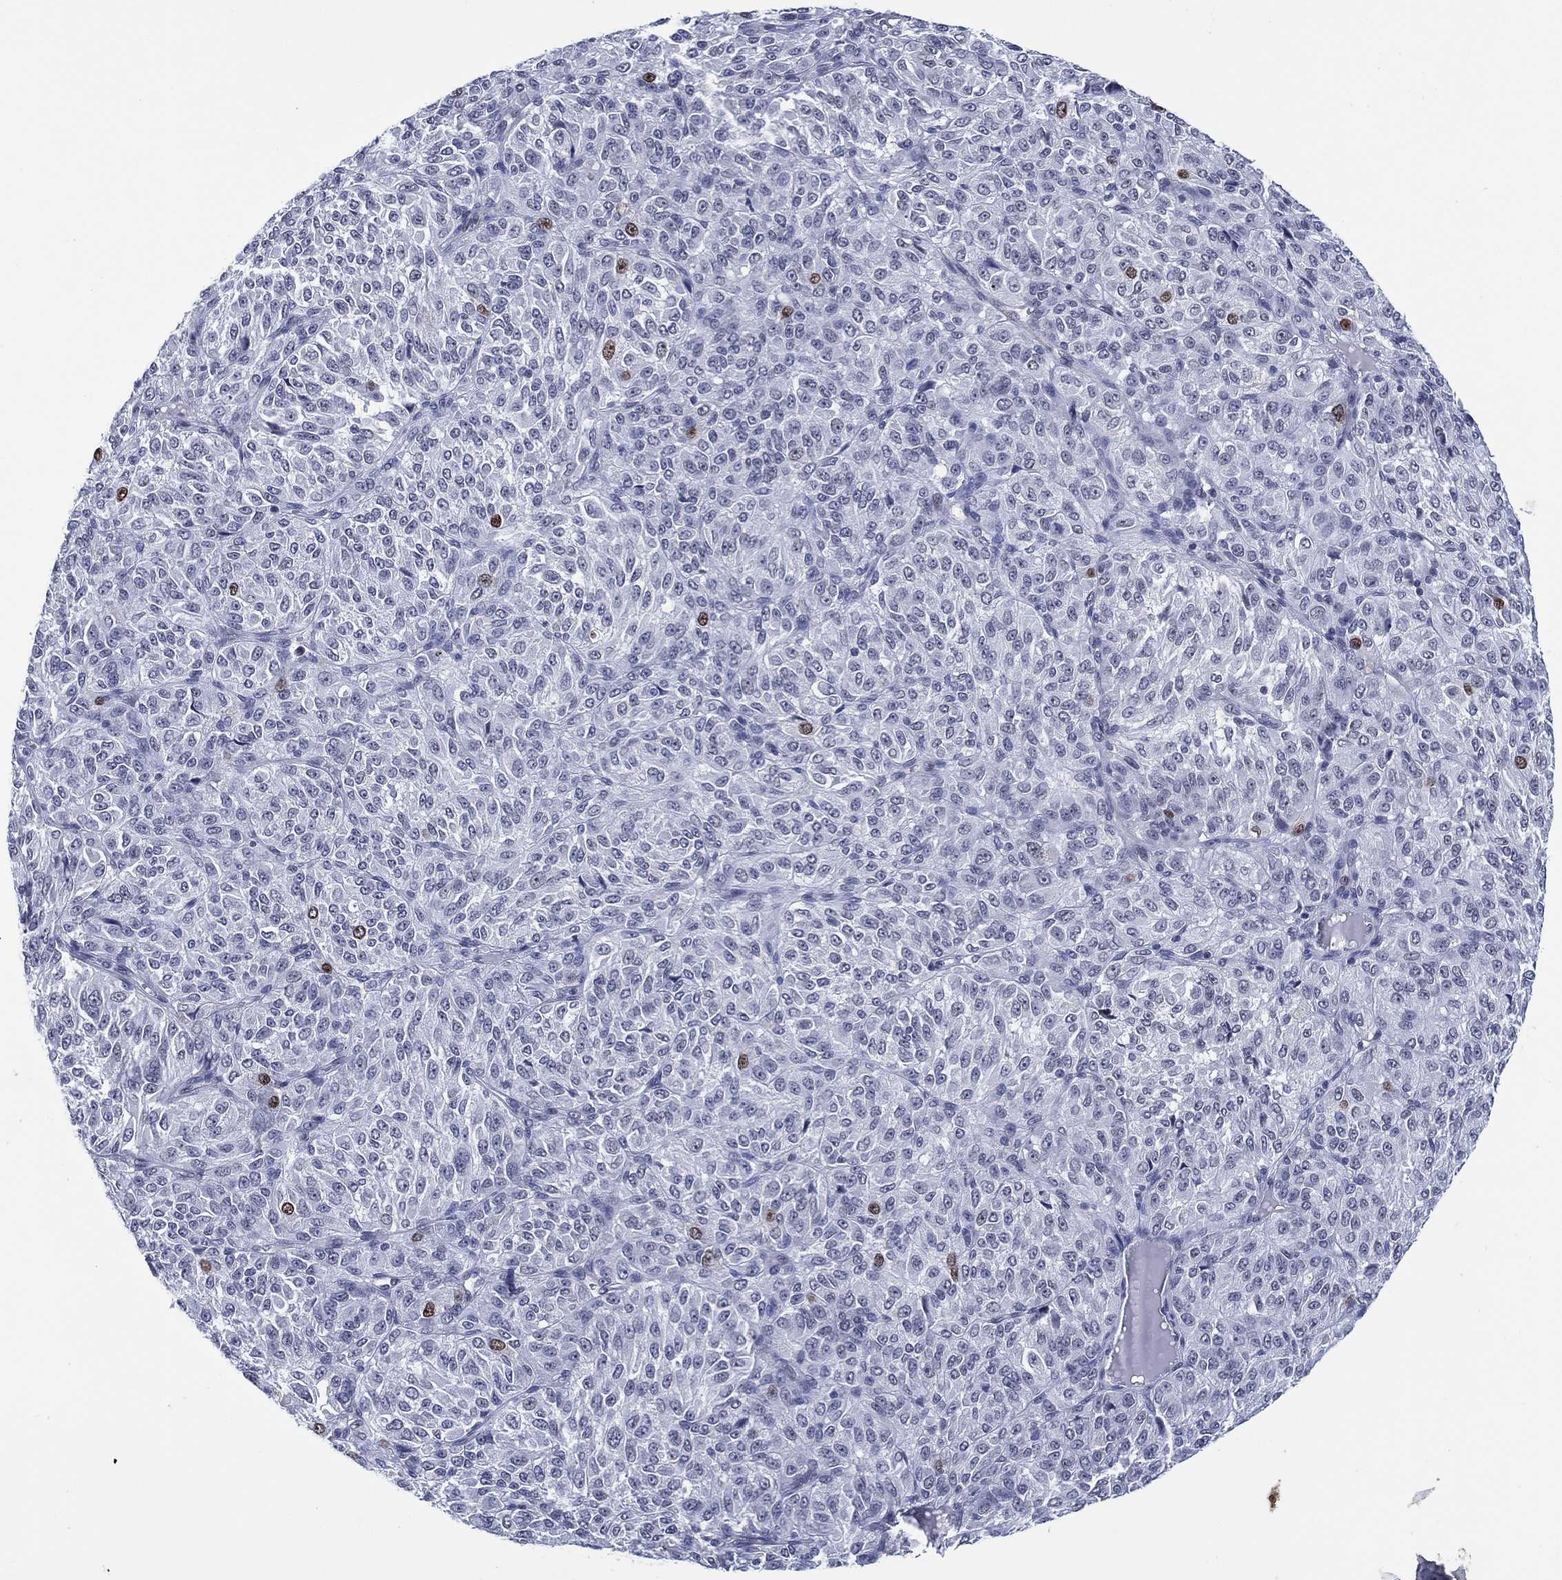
{"staining": {"intensity": "strong", "quantity": "<25%", "location": "nuclear"}, "tissue": "melanoma", "cell_type": "Tumor cells", "image_type": "cancer", "snomed": [{"axis": "morphology", "description": "Malignant melanoma, Metastatic site"}, {"axis": "topography", "description": "Brain"}], "caption": "A brown stain highlights strong nuclear expression of a protein in malignant melanoma (metastatic site) tumor cells.", "gene": "GATA6", "patient": {"sex": "female", "age": 56}}